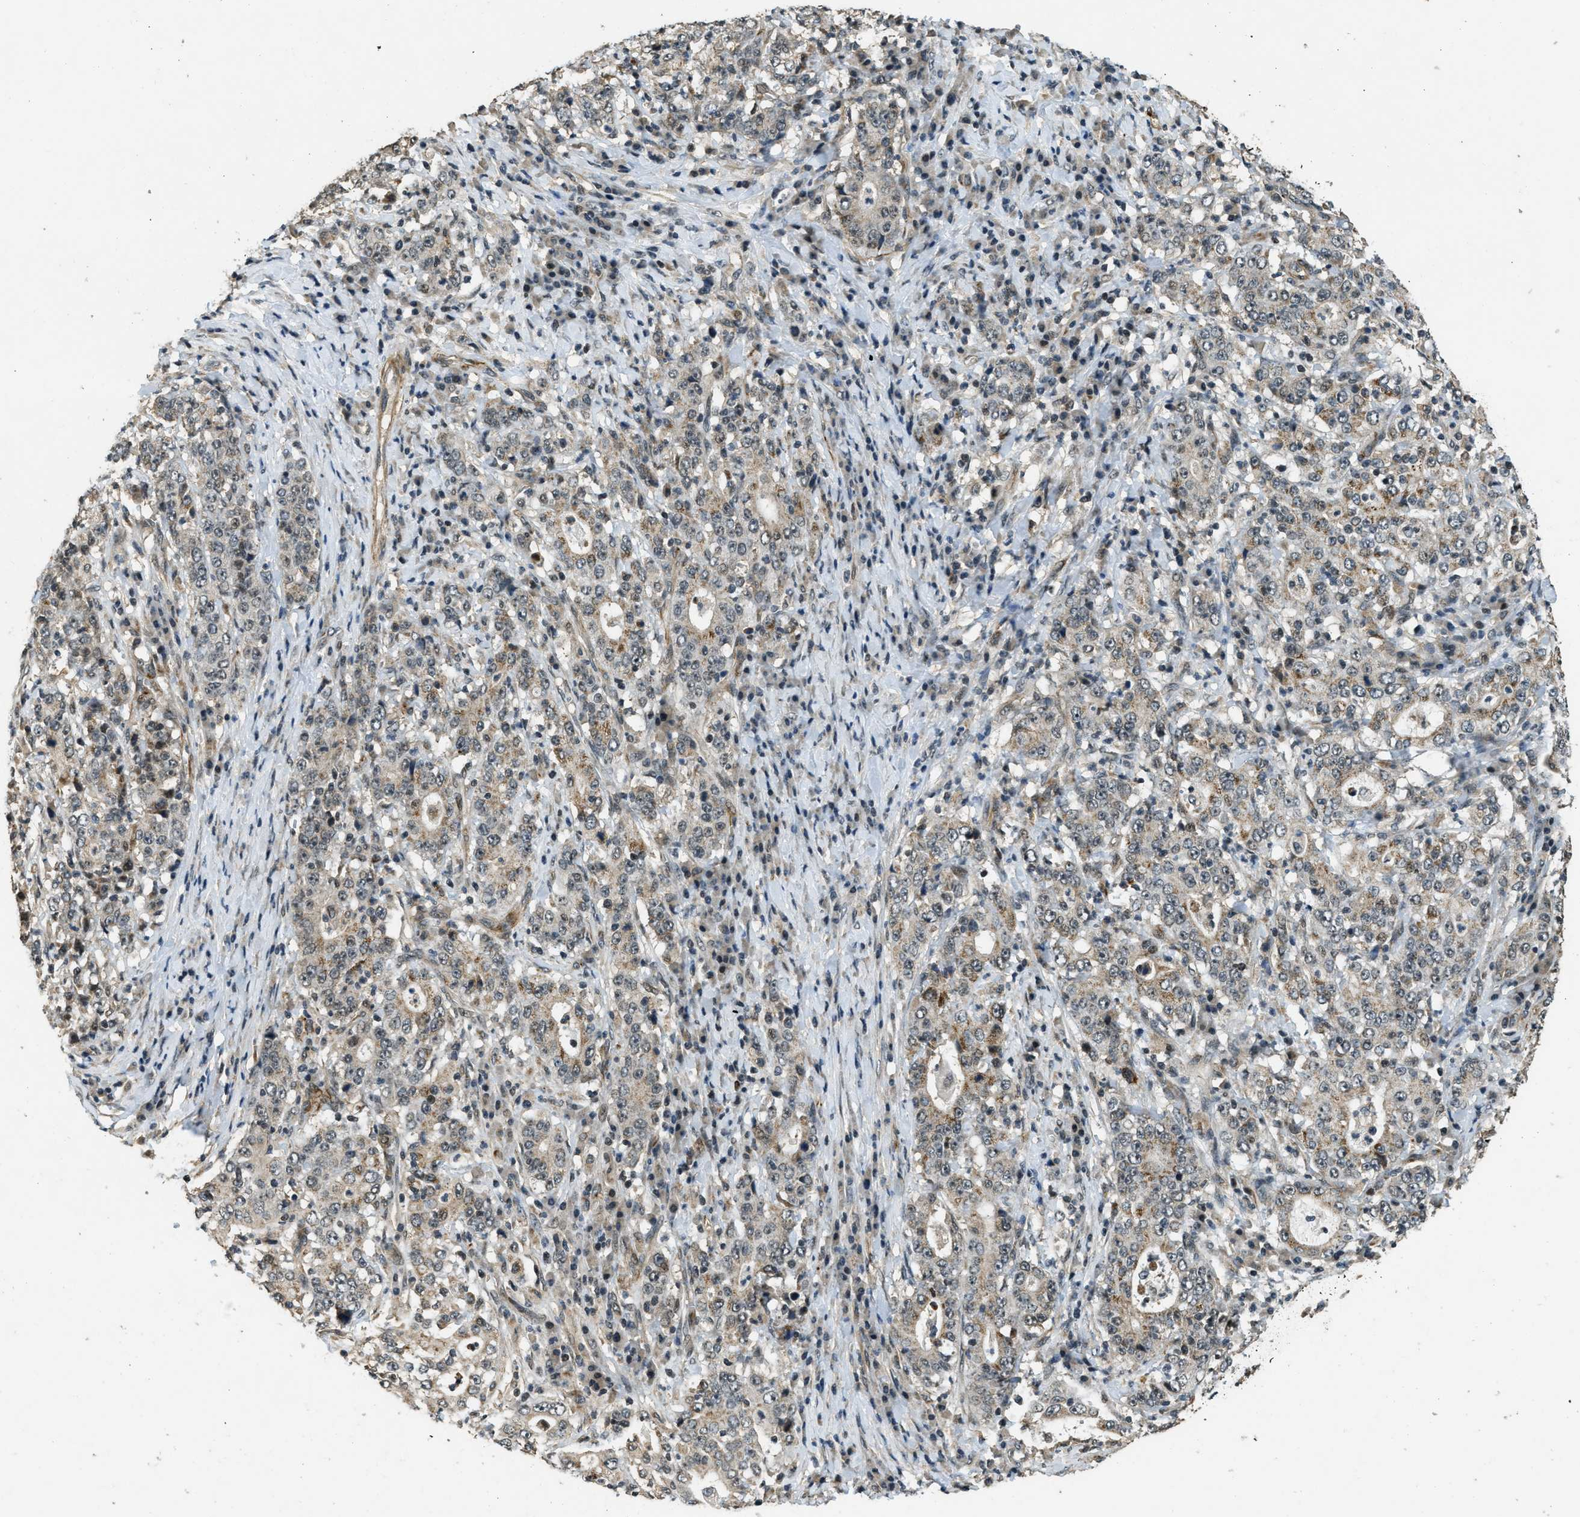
{"staining": {"intensity": "weak", "quantity": ">75%", "location": "cytoplasmic/membranous,nuclear"}, "tissue": "stomach cancer", "cell_type": "Tumor cells", "image_type": "cancer", "snomed": [{"axis": "morphology", "description": "Normal tissue, NOS"}, {"axis": "morphology", "description": "Adenocarcinoma, NOS"}, {"axis": "topography", "description": "Stomach, upper"}, {"axis": "topography", "description": "Stomach"}], "caption": "Immunohistochemistry (IHC) of human adenocarcinoma (stomach) demonstrates low levels of weak cytoplasmic/membranous and nuclear positivity in about >75% of tumor cells. The staining was performed using DAB, with brown indicating positive protein expression. Nuclei are stained blue with hematoxylin.", "gene": "MED21", "patient": {"sex": "male", "age": 59}}